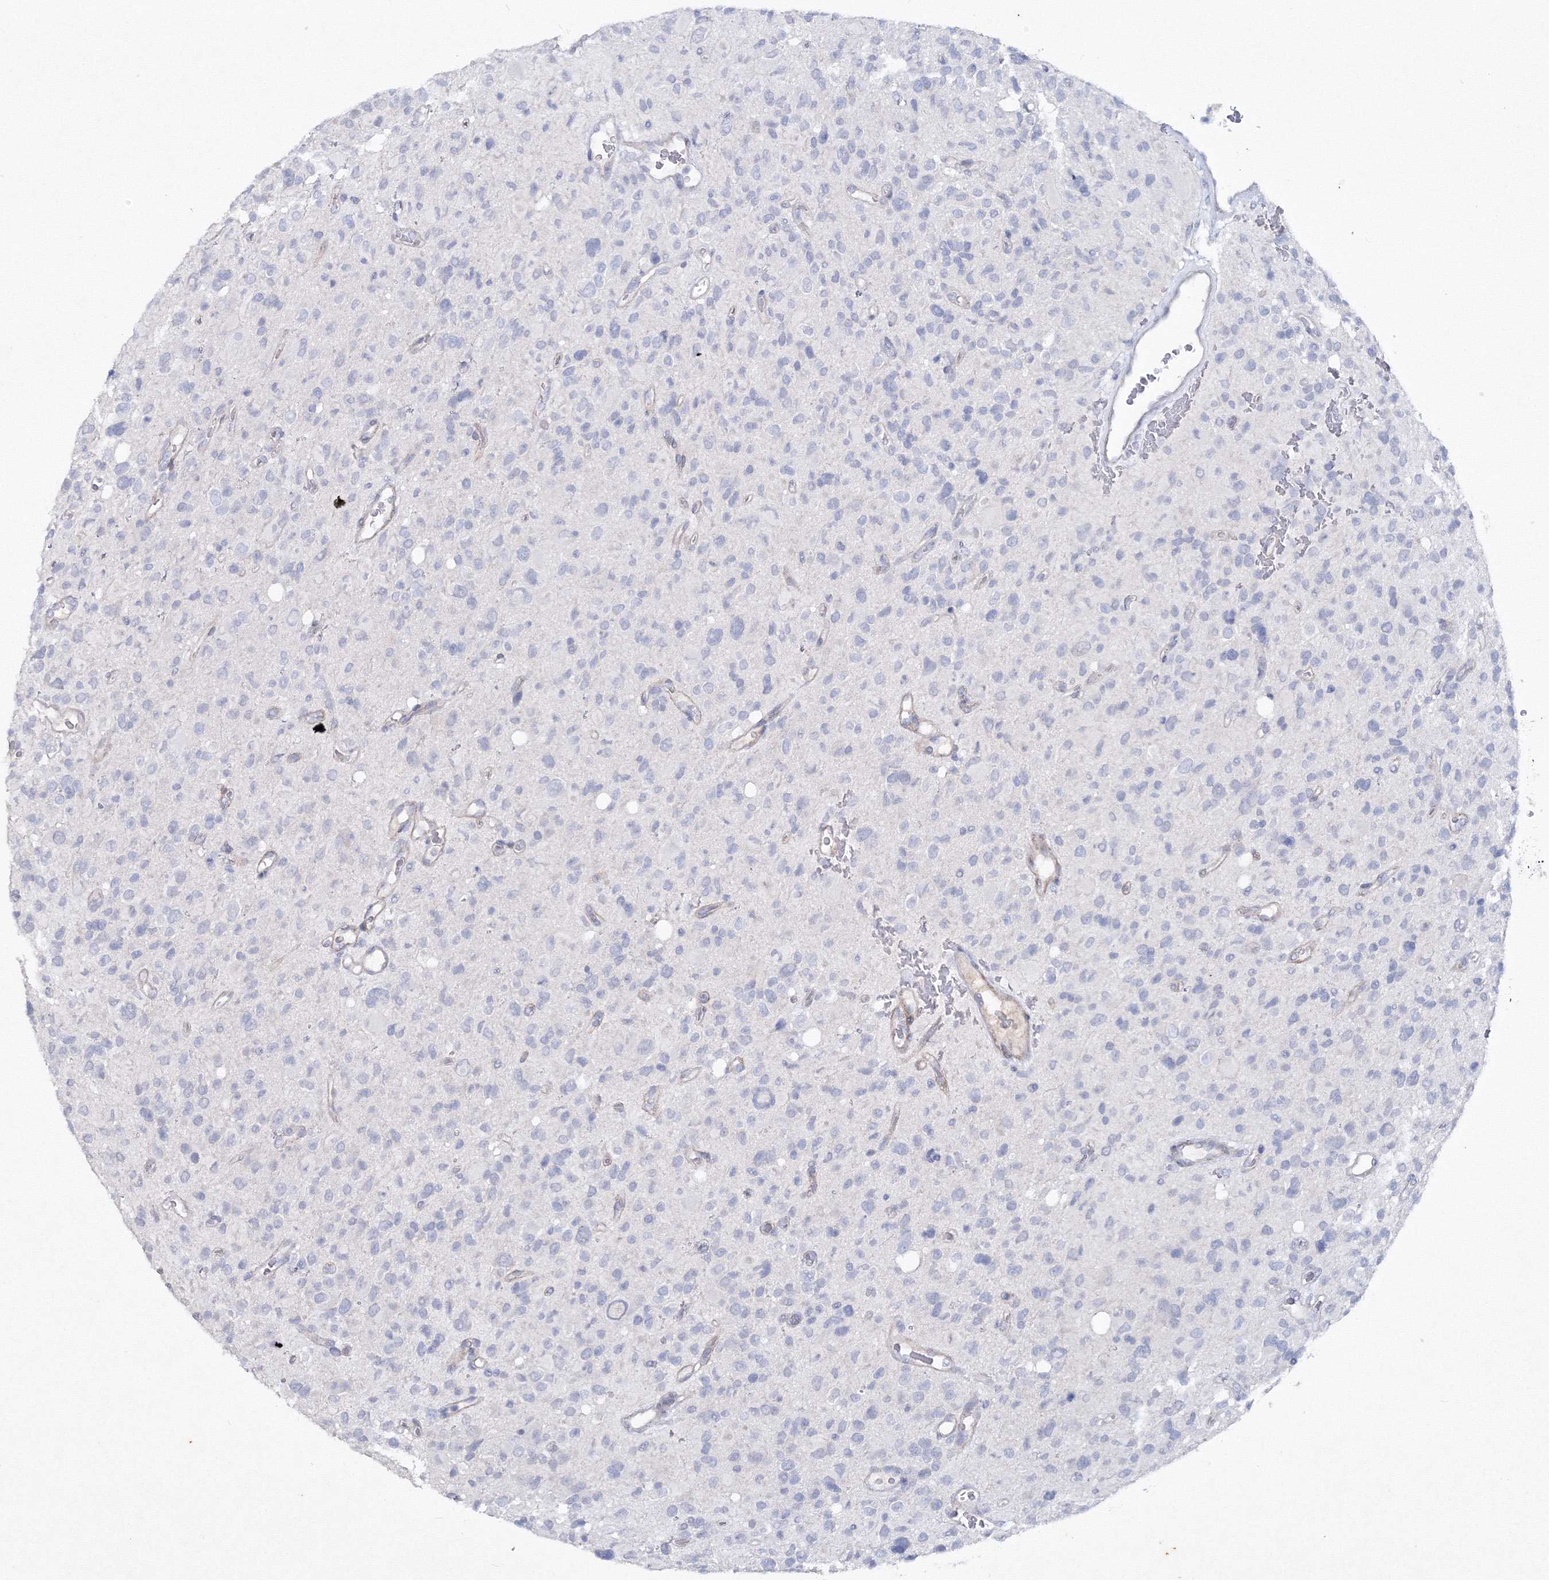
{"staining": {"intensity": "negative", "quantity": "none", "location": "none"}, "tissue": "glioma", "cell_type": "Tumor cells", "image_type": "cancer", "snomed": [{"axis": "morphology", "description": "Glioma, malignant, High grade"}, {"axis": "topography", "description": "Brain"}], "caption": "There is no significant positivity in tumor cells of malignant glioma (high-grade).", "gene": "GCKR", "patient": {"sex": "male", "age": 48}}